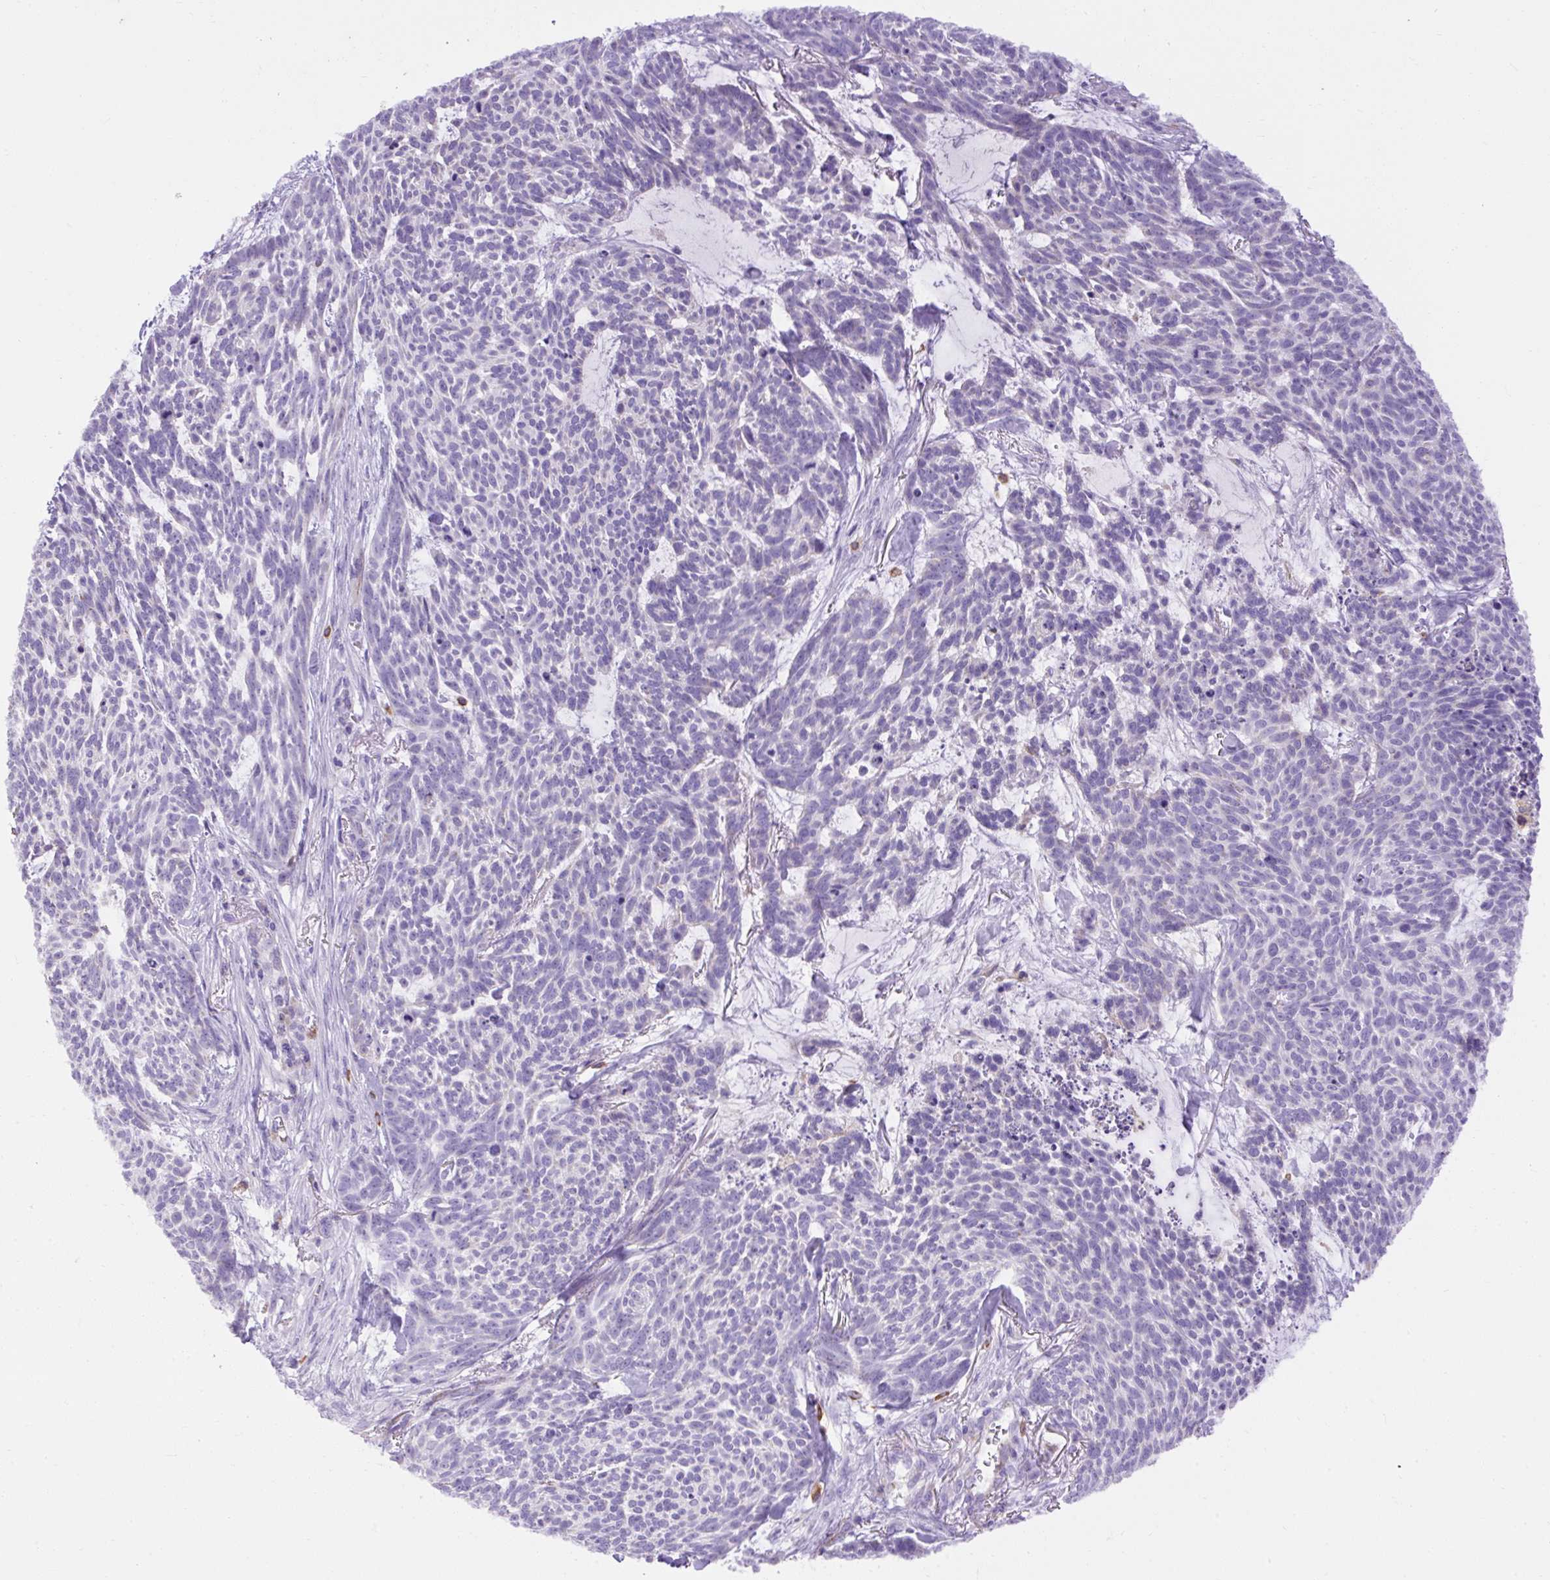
{"staining": {"intensity": "negative", "quantity": "none", "location": "none"}, "tissue": "skin cancer", "cell_type": "Tumor cells", "image_type": "cancer", "snomed": [{"axis": "morphology", "description": "Basal cell carcinoma"}, {"axis": "topography", "description": "Skin"}], "caption": "Protein analysis of skin basal cell carcinoma exhibits no significant positivity in tumor cells.", "gene": "SPTBN5", "patient": {"sex": "female", "age": 93}}